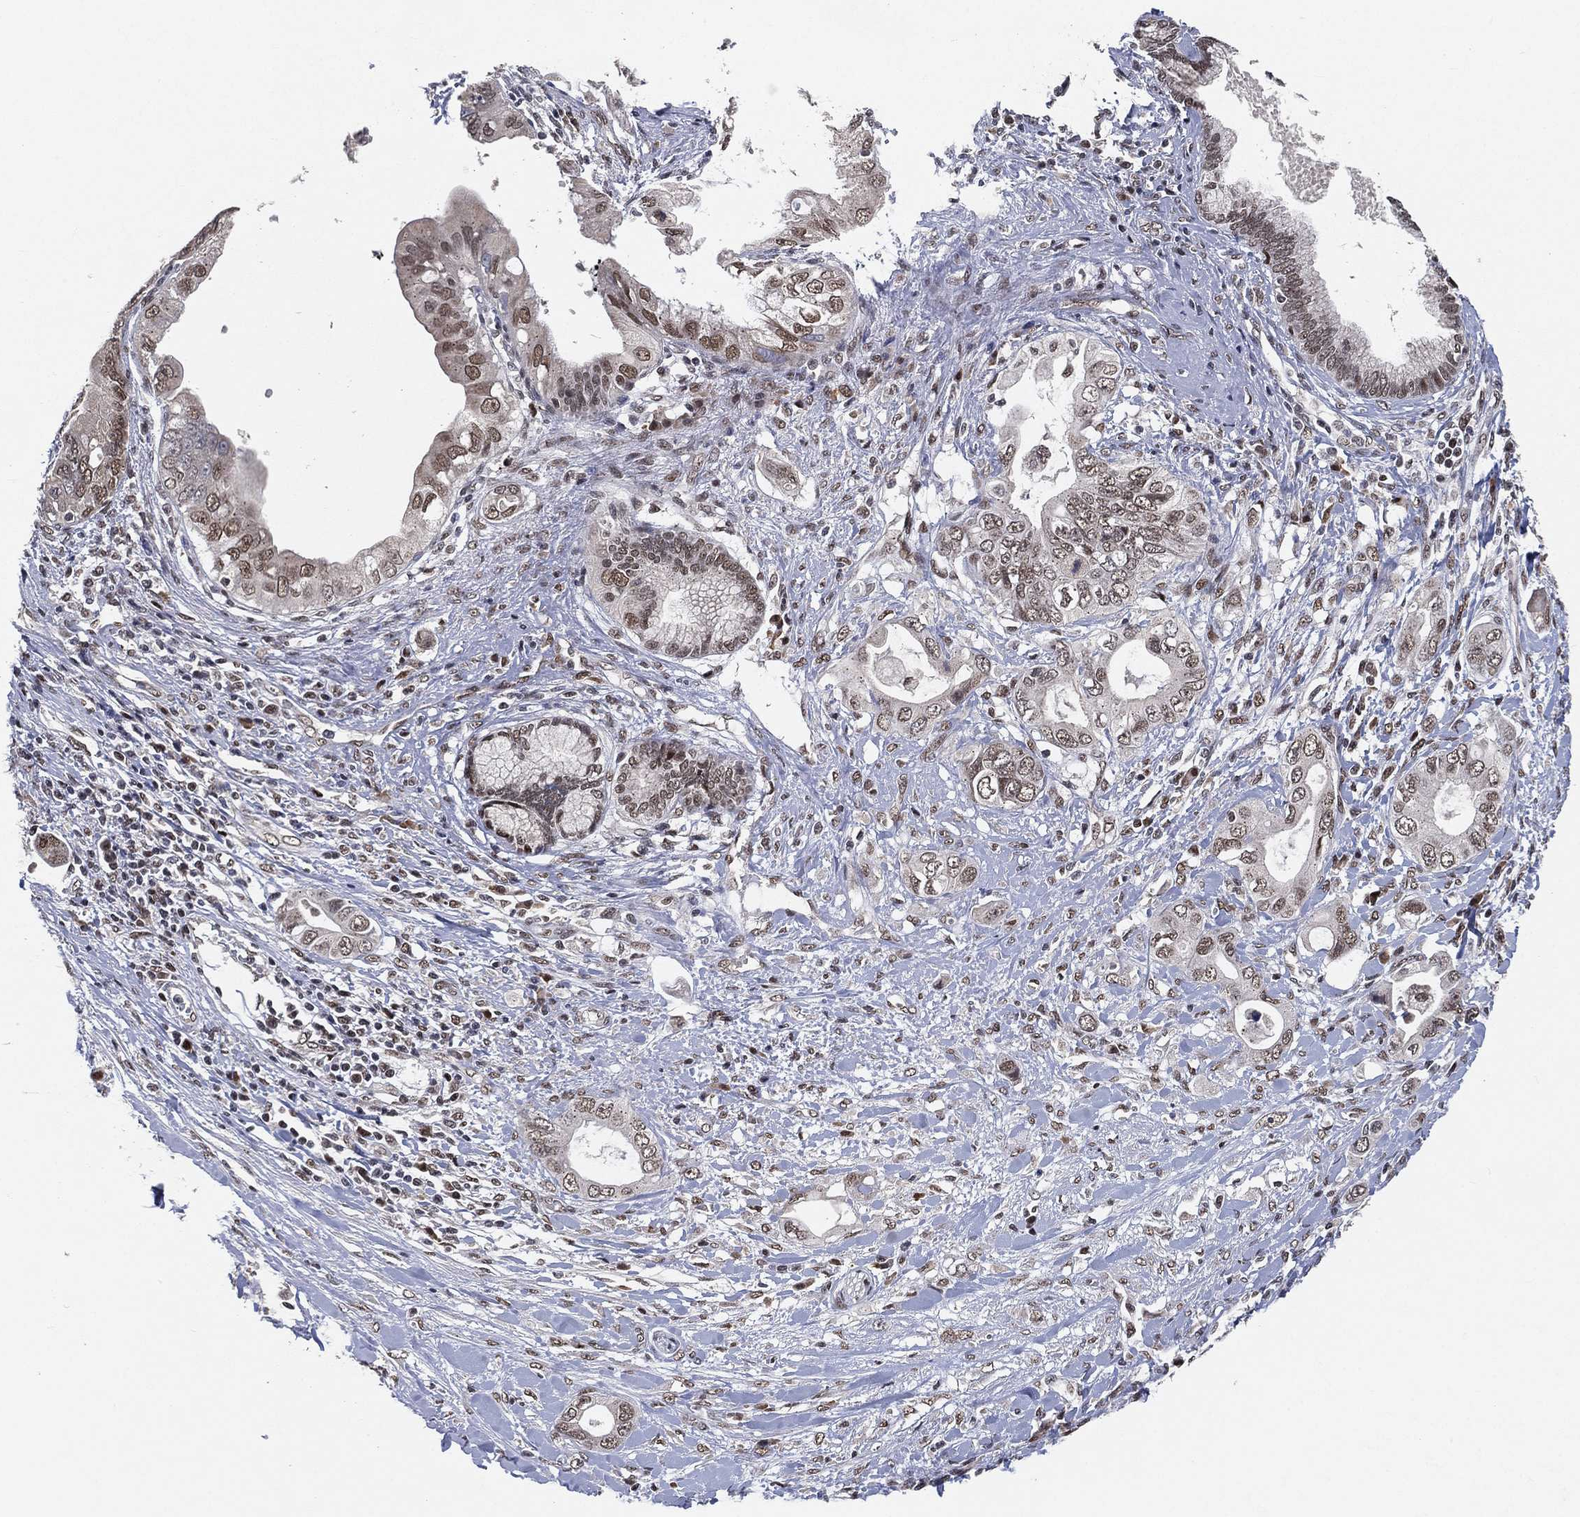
{"staining": {"intensity": "moderate", "quantity": "<25%", "location": "nuclear"}, "tissue": "pancreatic cancer", "cell_type": "Tumor cells", "image_type": "cancer", "snomed": [{"axis": "morphology", "description": "Adenocarcinoma, NOS"}, {"axis": "topography", "description": "Pancreas"}], "caption": "This is an image of immunohistochemistry staining of pancreatic adenocarcinoma, which shows moderate expression in the nuclear of tumor cells.", "gene": "YLPM1", "patient": {"sex": "female", "age": 56}}